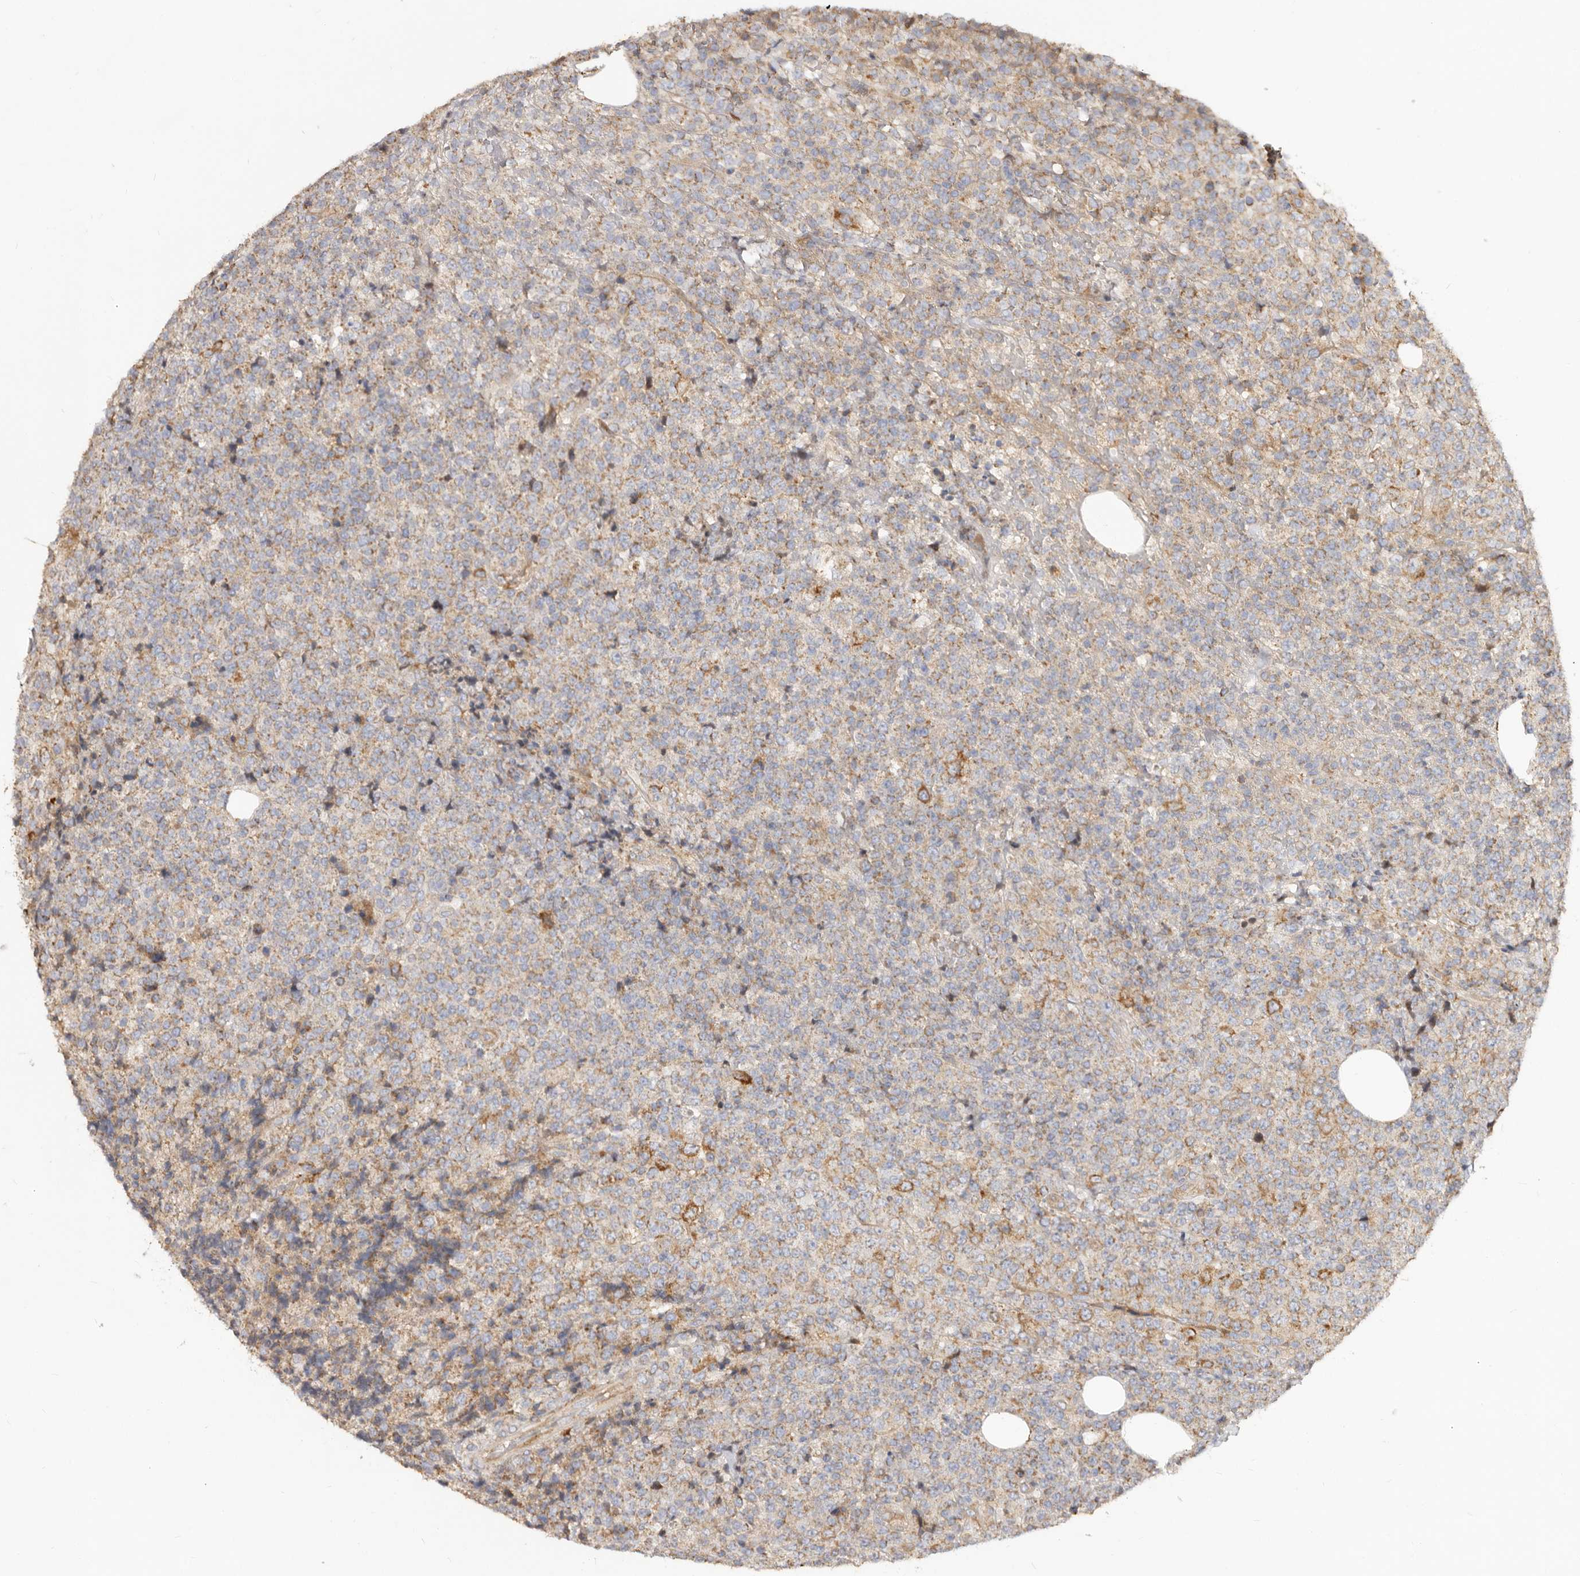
{"staining": {"intensity": "moderate", "quantity": "<25%", "location": "cytoplasmic/membranous"}, "tissue": "lymphoma", "cell_type": "Tumor cells", "image_type": "cancer", "snomed": [{"axis": "morphology", "description": "Malignant lymphoma, non-Hodgkin's type, High grade"}, {"axis": "topography", "description": "Lymph node"}], "caption": "Immunohistochemical staining of human malignant lymphoma, non-Hodgkin's type (high-grade) shows low levels of moderate cytoplasmic/membranous staining in about <25% of tumor cells. Nuclei are stained in blue.", "gene": "BAIAP2L1", "patient": {"sex": "male", "age": 13}}